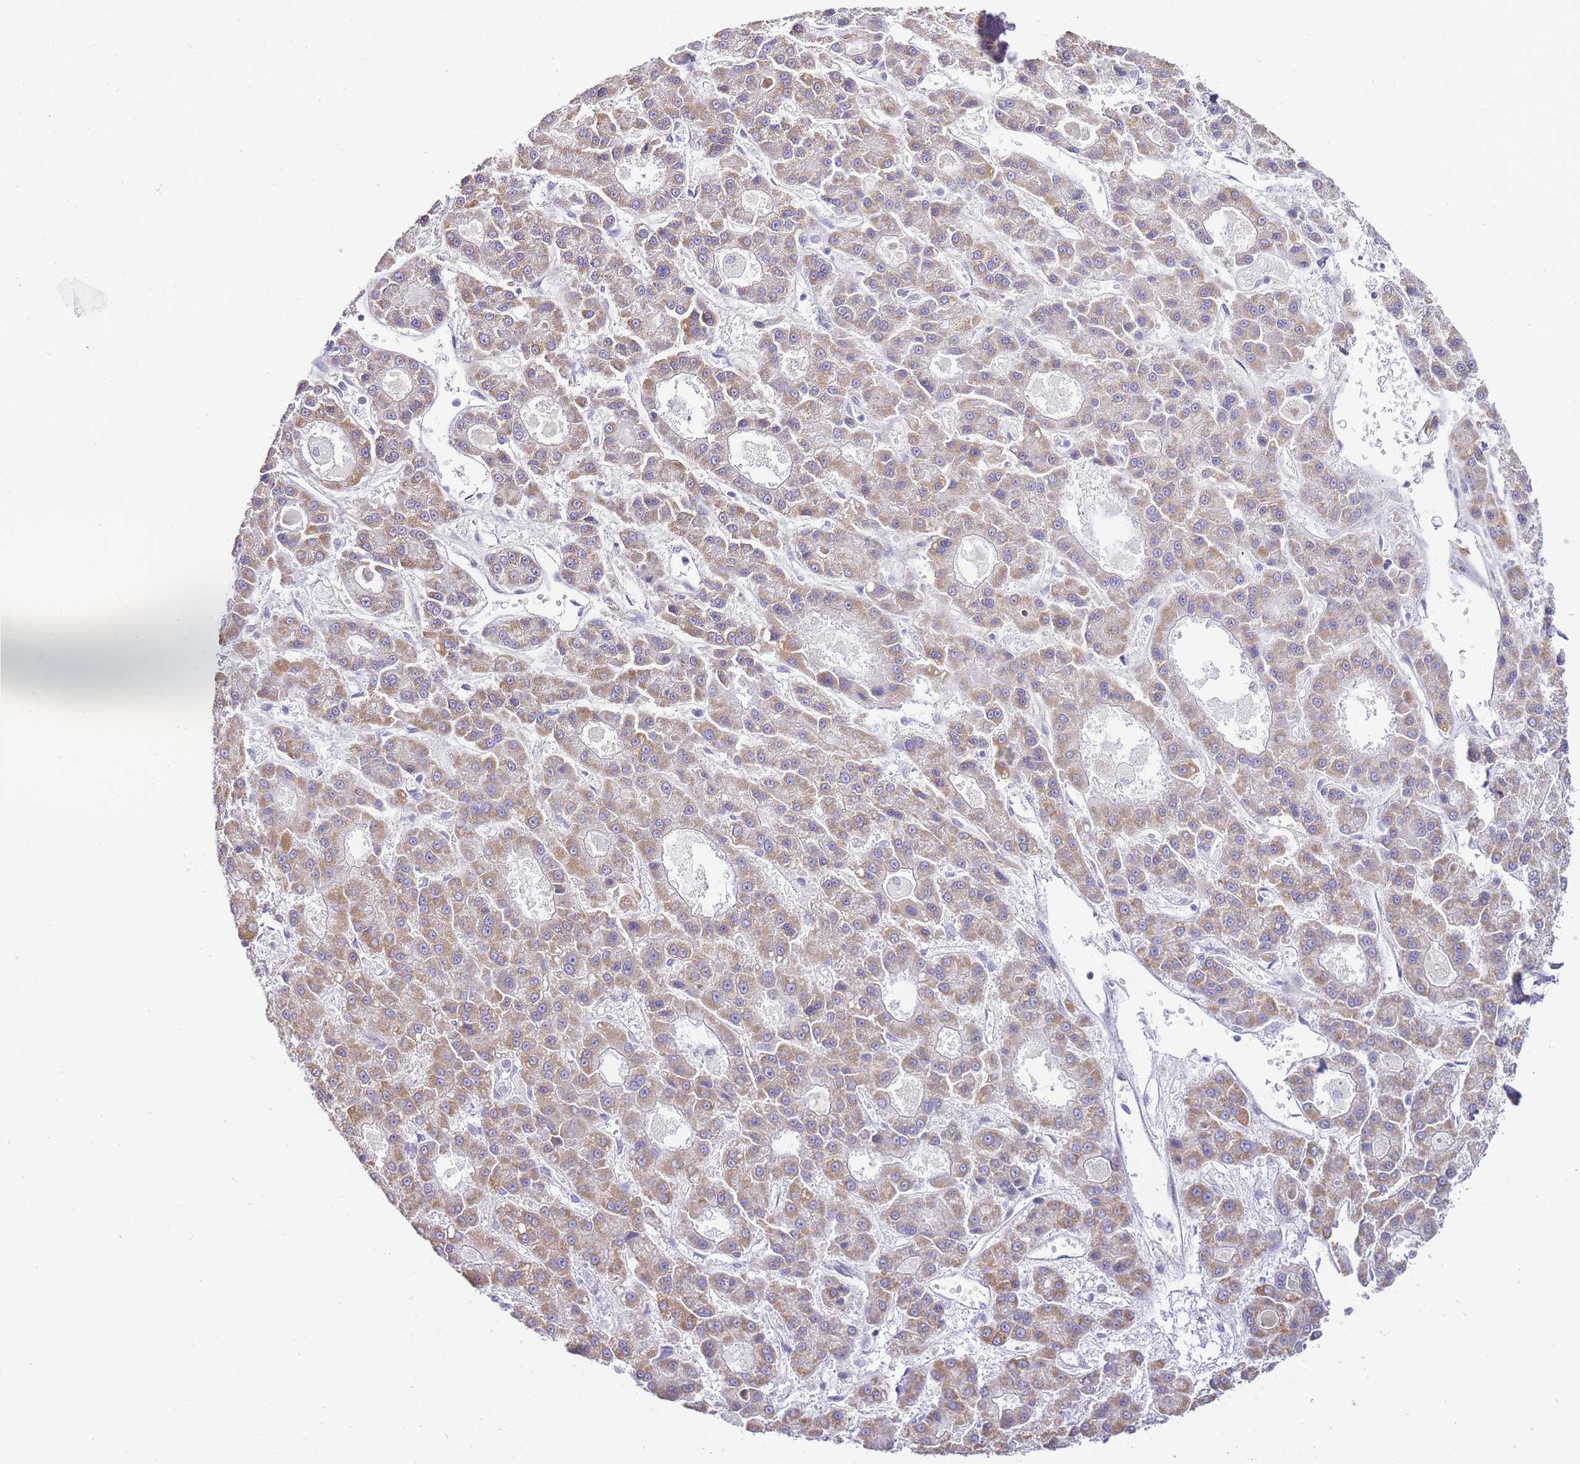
{"staining": {"intensity": "weak", "quantity": ">75%", "location": "cytoplasmic/membranous"}, "tissue": "liver cancer", "cell_type": "Tumor cells", "image_type": "cancer", "snomed": [{"axis": "morphology", "description": "Carcinoma, Hepatocellular, NOS"}, {"axis": "topography", "description": "Liver"}], "caption": "A photomicrograph of human hepatocellular carcinoma (liver) stained for a protein exhibits weak cytoplasmic/membranous brown staining in tumor cells. (Stains: DAB (3,3'-diaminobenzidine) in brown, nuclei in blue, Microscopy: brightfield microscopy at high magnification).", "gene": "PDCD7", "patient": {"sex": "male", "age": 70}}